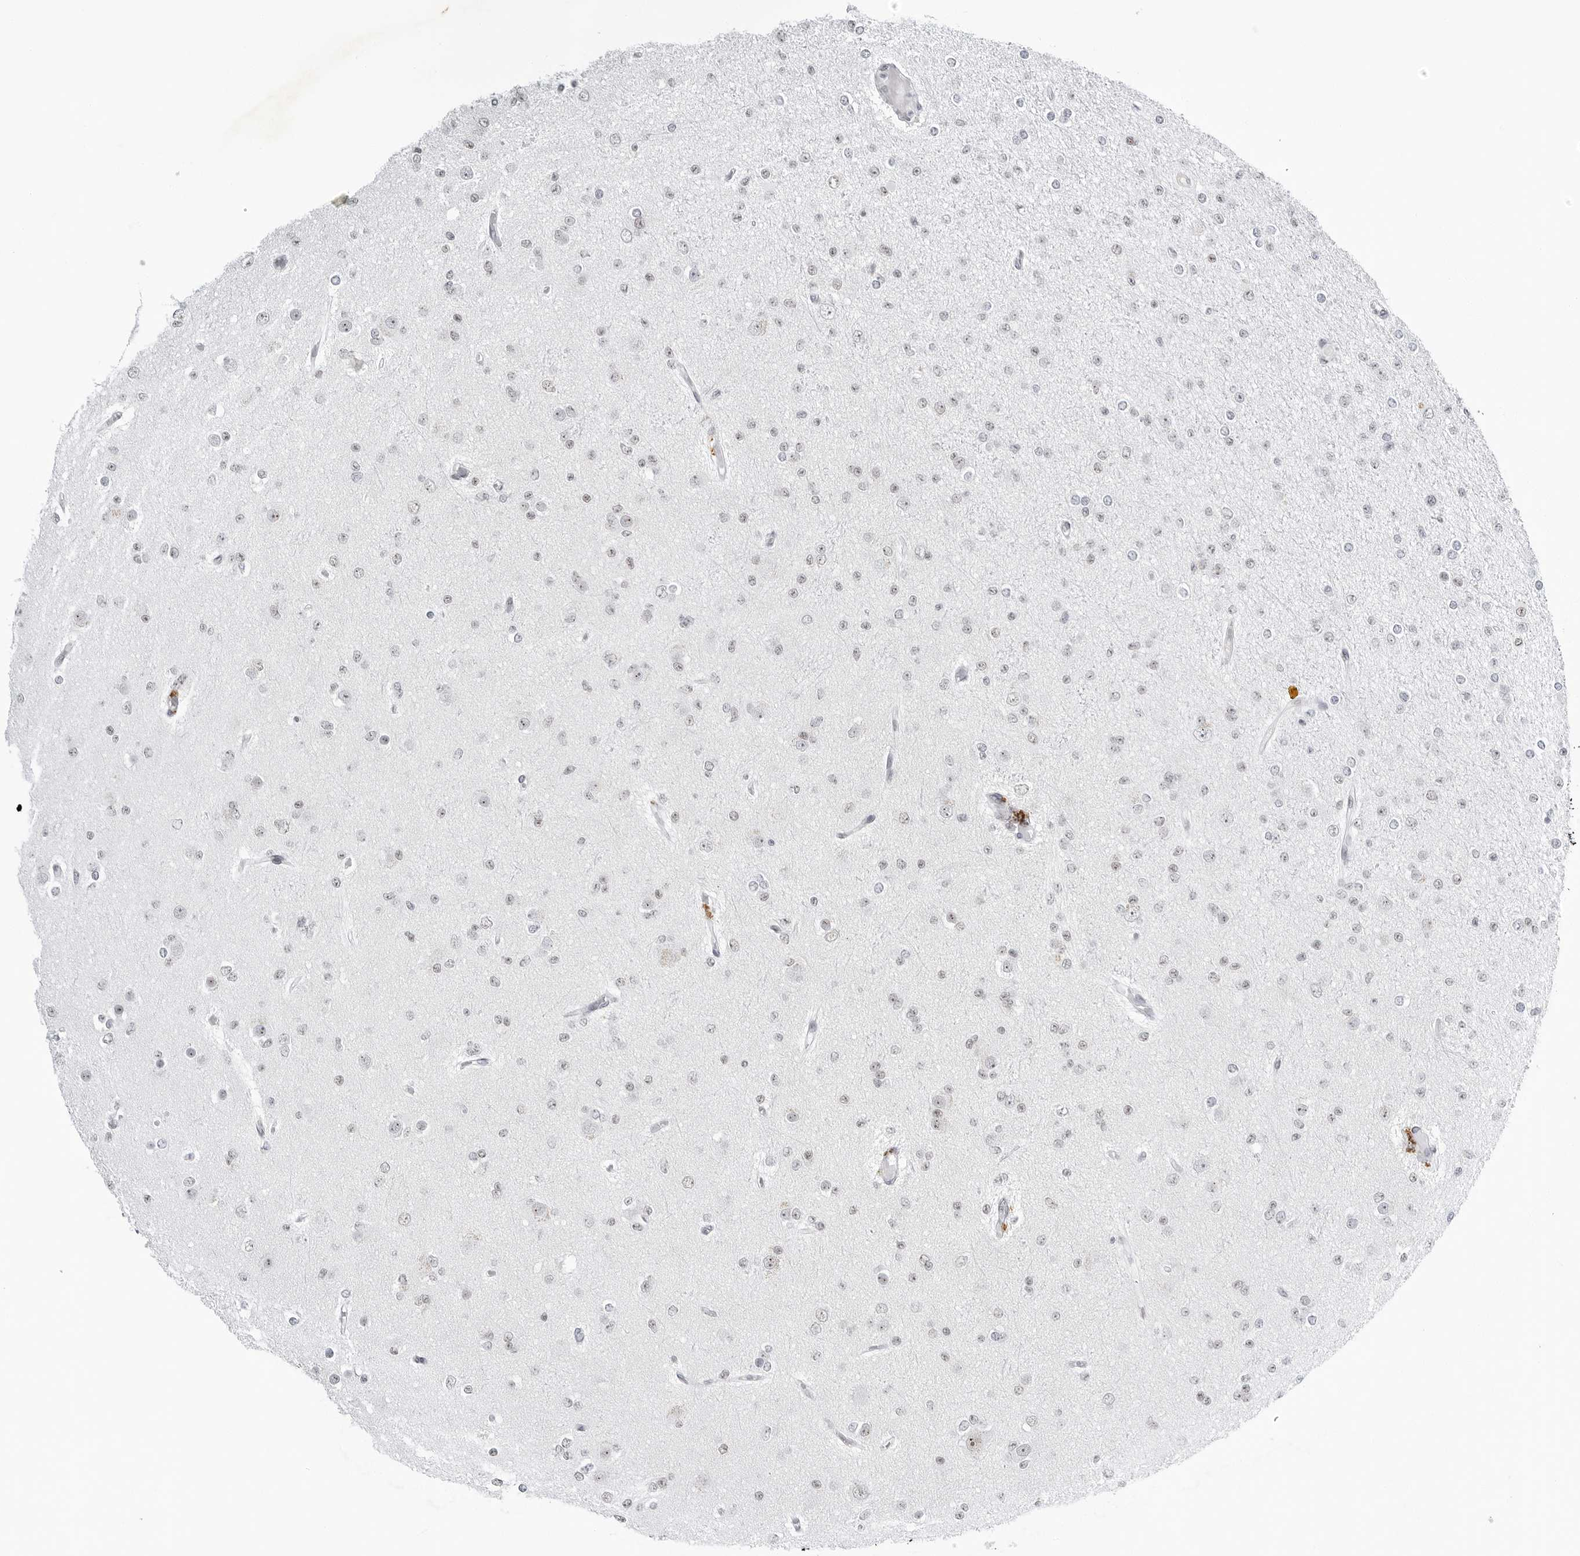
{"staining": {"intensity": "negative", "quantity": "none", "location": "none"}, "tissue": "glioma", "cell_type": "Tumor cells", "image_type": "cancer", "snomed": [{"axis": "morphology", "description": "Glioma, malignant, Low grade"}, {"axis": "topography", "description": "Brain"}], "caption": "The immunohistochemistry image has no significant expression in tumor cells of malignant low-grade glioma tissue.", "gene": "WRAP53", "patient": {"sex": "female", "age": 22}}